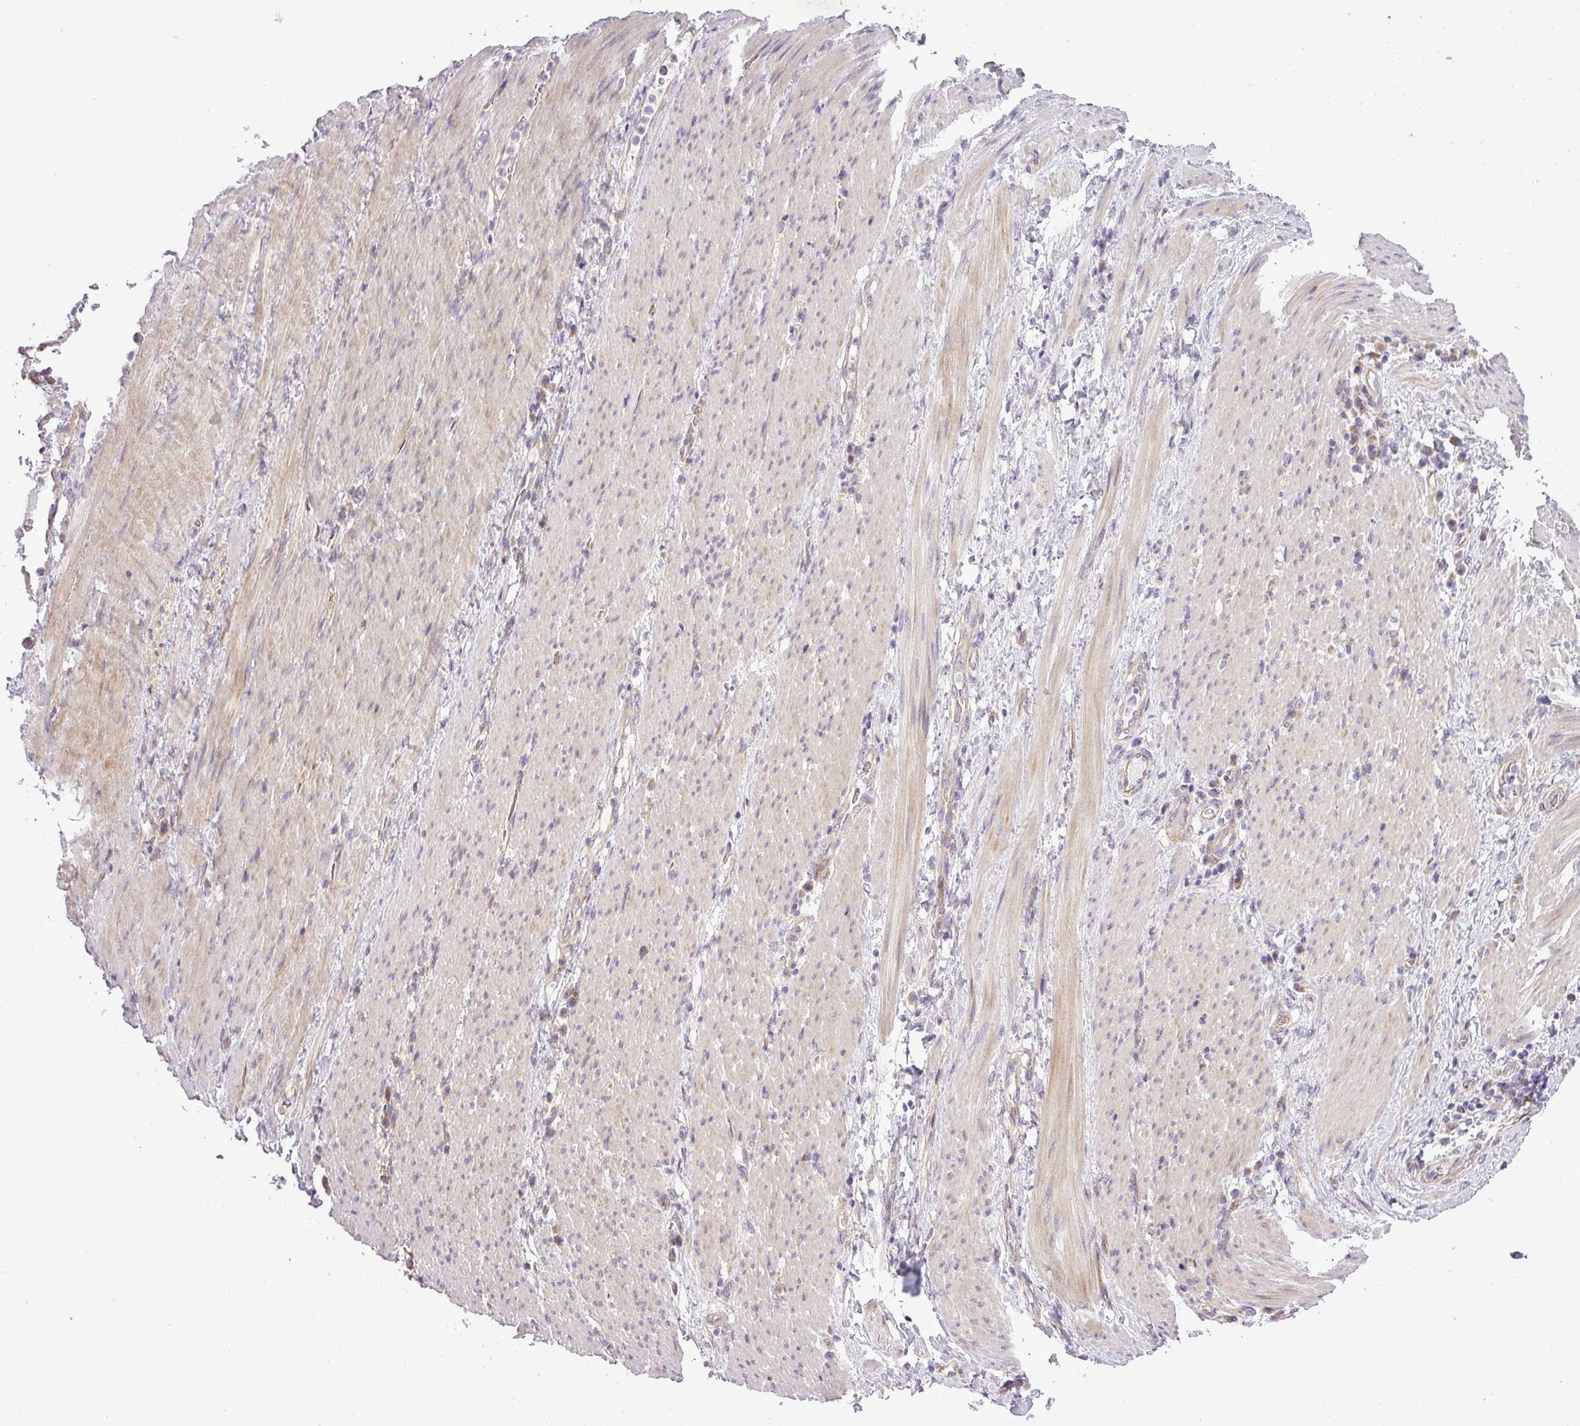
{"staining": {"intensity": "weak", "quantity": "<25%", "location": "cytoplasmic/membranous"}, "tissue": "stomach cancer", "cell_type": "Tumor cells", "image_type": "cancer", "snomed": [{"axis": "morphology", "description": "Normal tissue, NOS"}, {"axis": "morphology", "description": "Adenocarcinoma, NOS"}, {"axis": "topography", "description": "Stomach"}], "caption": "This is an immunohistochemistry micrograph of human stomach cancer. There is no expression in tumor cells.", "gene": "ZDHHC1", "patient": {"sex": "female", "age": 64}}